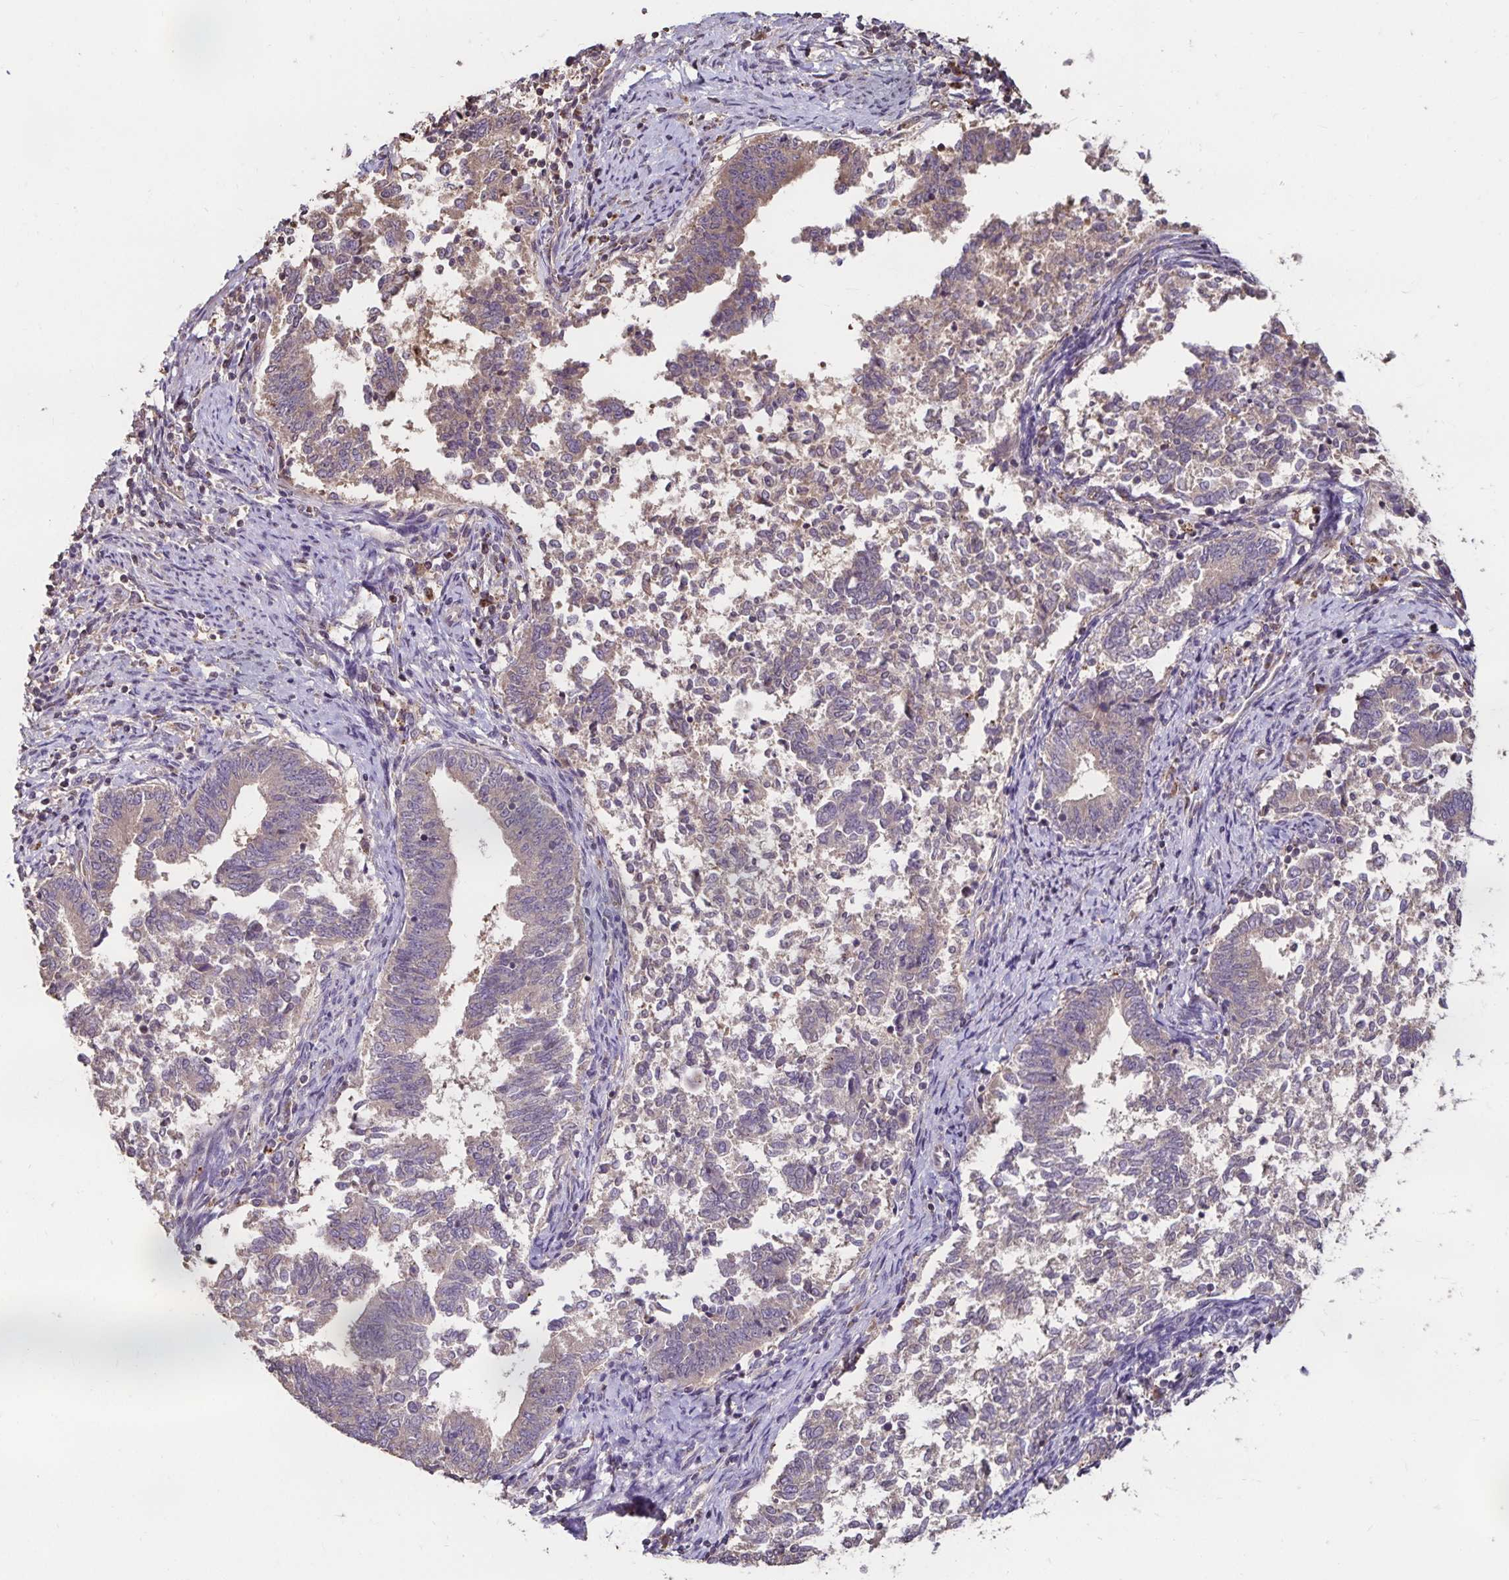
{"staining": {"intensity": "weak", "quantity": "25%-75%", "location": "cytoplasmic/membranous"}, "tissue": "endometrial cancer", "cell_type": "Tumor cells", "image_type": "cancer", "snomed": [{"axis": "morphology", "description": "Adenocarcinoma, NOS"}, {"axis": "topography", "description": "Endometrium"}], "caption": "High-power microscopy captured an immunohistochemistry micrograph of endometrial adenocarcinoma, revealing weak cytoplasmic/membranous staining in approximately 25%-75% of tumor cells.", "gene": "EMC10", "patient": {"sex": "female", "age": 65}}